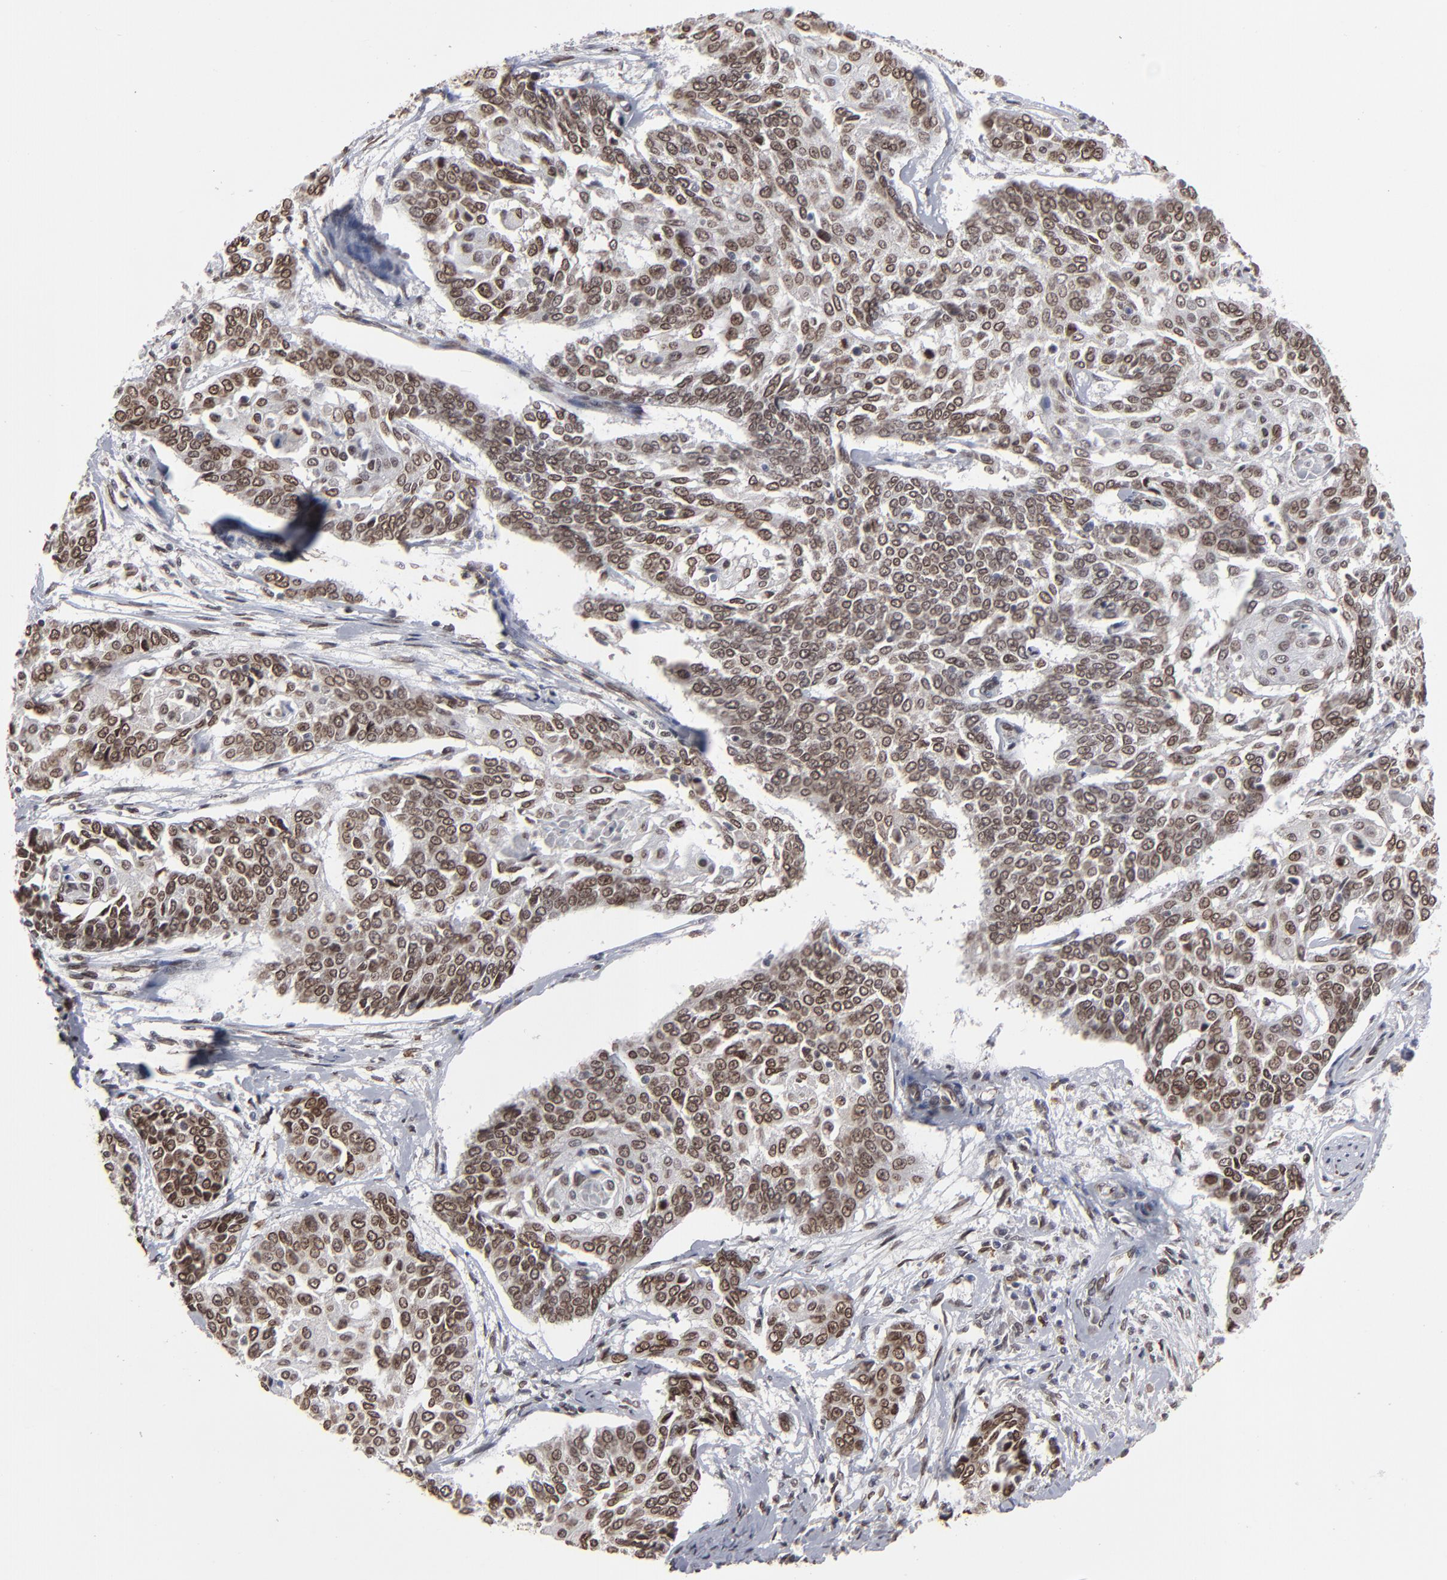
{"staining": {"intensity": "moderate", "quantity": ">75%", "location": "nuclear"}, "tissue": "cervical cancer", "cell_type": "Tumor cells", "image_type": "cancer", "snomed": [{"axis": "morphology", "description": "Squamous cell carcinoma, NOS"}, {"axis": "topography", "description": "Cervix"}], "caption": "Cervical cancer stained with DAB immunohistochemistry (IHC) demonstrates medium levels of moderate nuclear expression in approximately >75% of tumor cells.", "gene": "BAZ1A", "patient": {"sex": "female", "age": 64}}